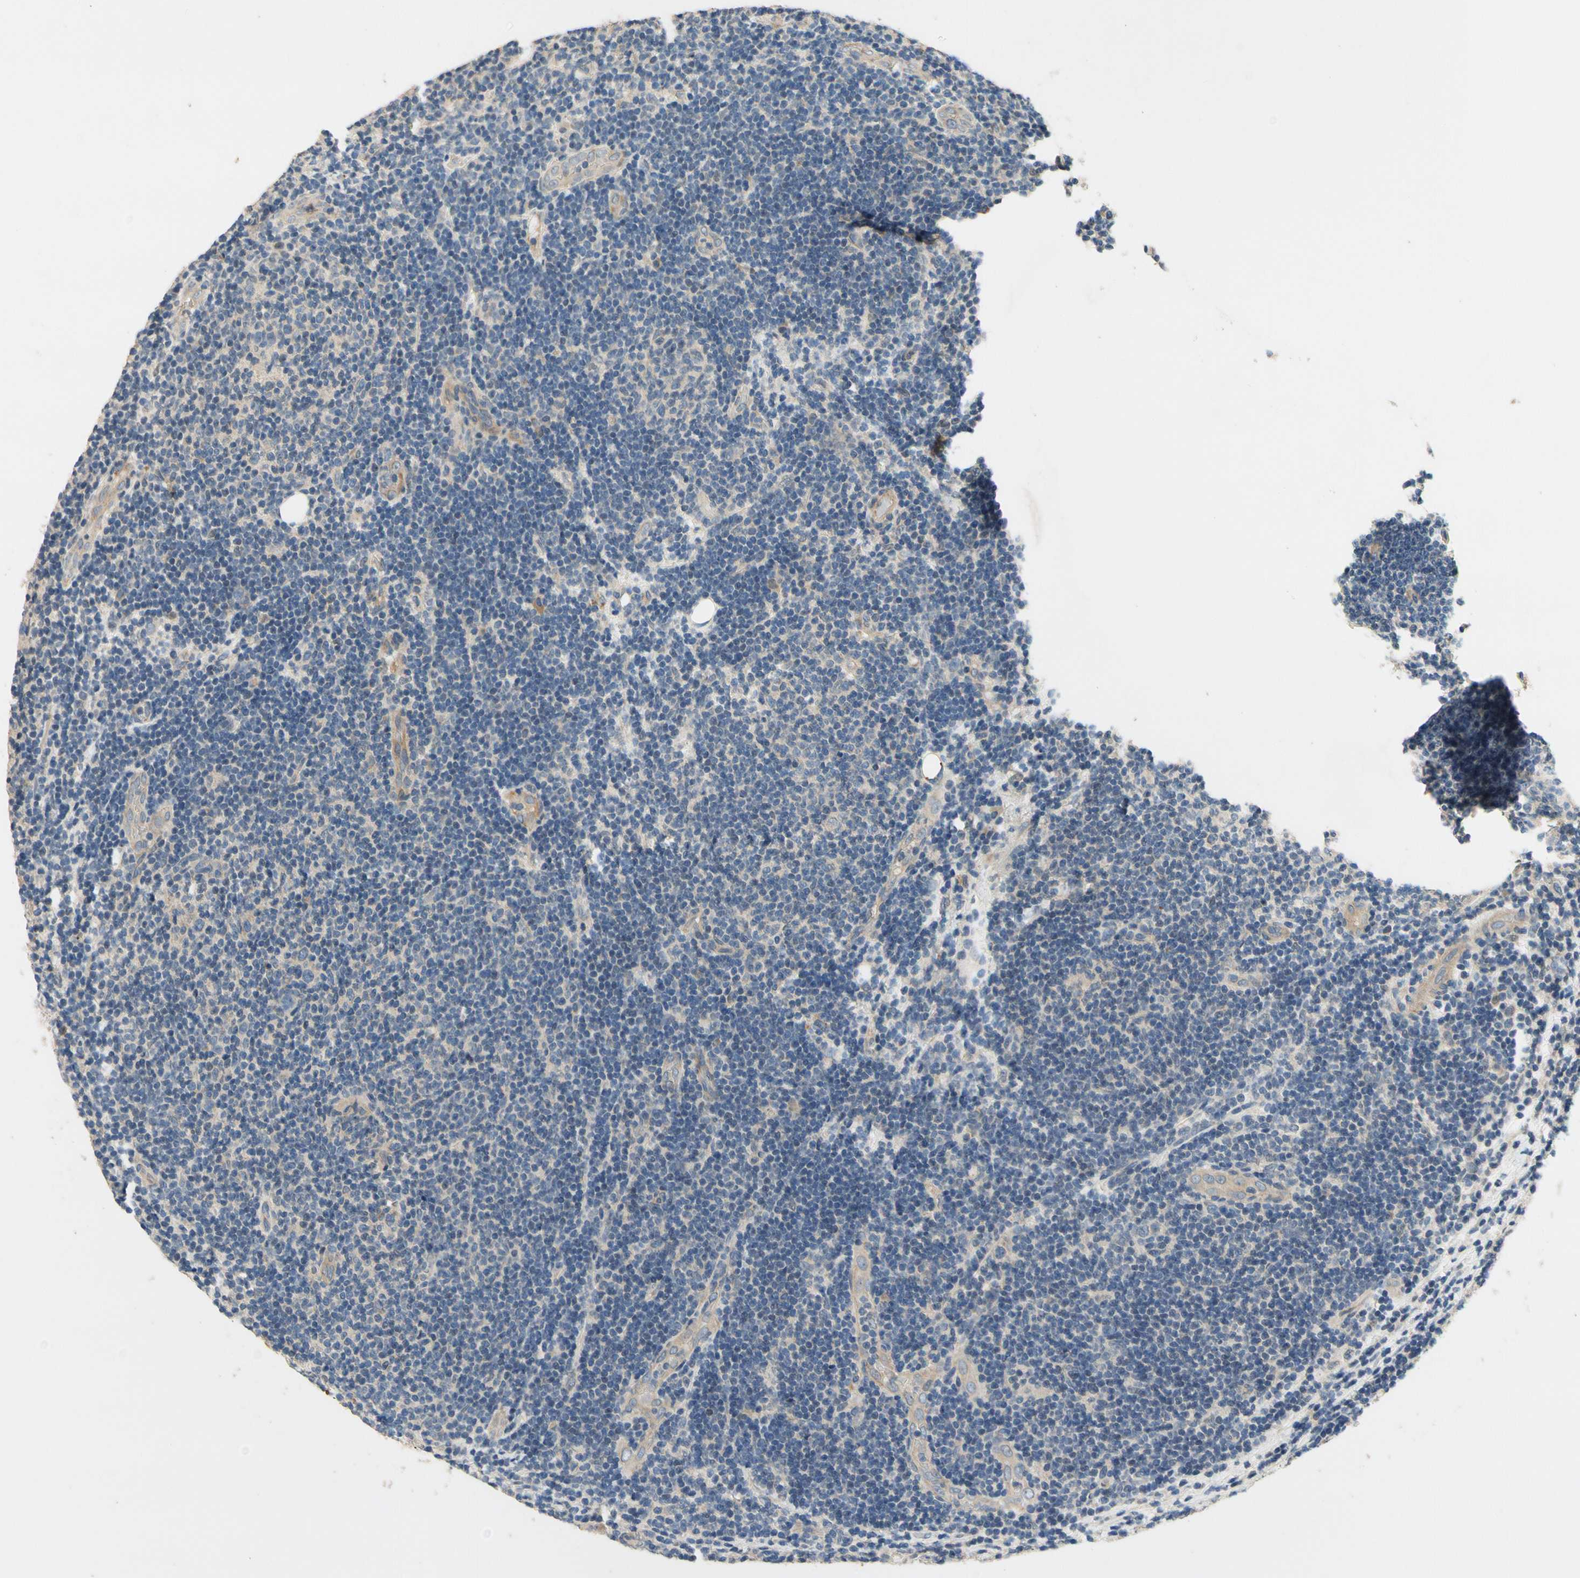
{"staining": {"intensity": "negative", "quantity": "none", "location": "none"}, "tissue": "lymphoma", "cell_type": "Tumor cells", "image_type": "cancer", "snomed": [{"axis": "morphology", "description": "Malignant lymphoma, non-Hodgkin's type, Low grade"}, {"axis": "topography", "description": "Lymph node"}], "caption": "Tumor cells are negative for brown protein staining in lymphoma.", "gene": "ALKBH3", "patient": {"sex": "male", "age": 83}}